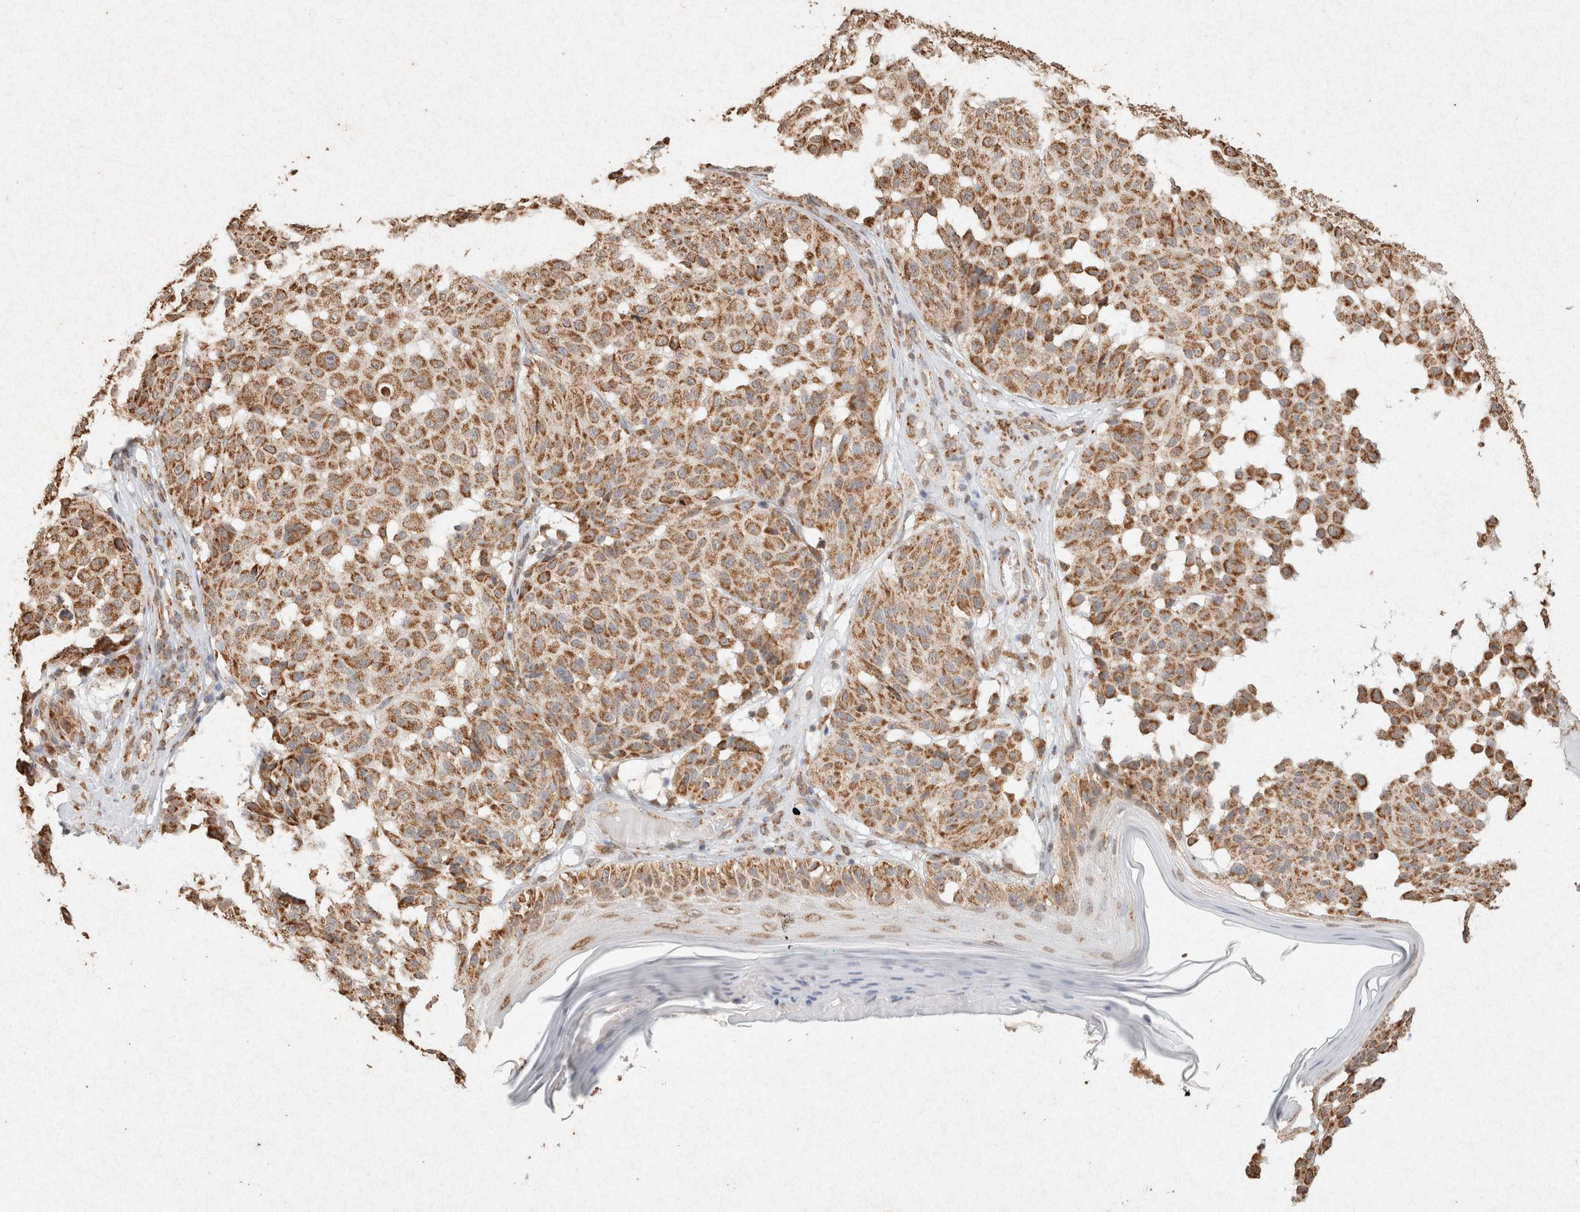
{"staining": {"intensity": "moderate", "quantity": ">75%", "location": "cytoplasmic/membranous"}, "tissue": "melanoma", "cell_type": "Tumor cells", "image_type": "cancer", "snomed": [{"axis": "morphology", "description": "Malignant melanoma, NOS"}, {"axis": "topography", "description": "Skin"}], "caption": "This is an image of immunohistochemistry staining of melanoma, which shows moderate staining in the cytoplasmic/membranous of tumor cells.", "gene": "SDC2", "patient": {"sex": "female", "age": 46}}